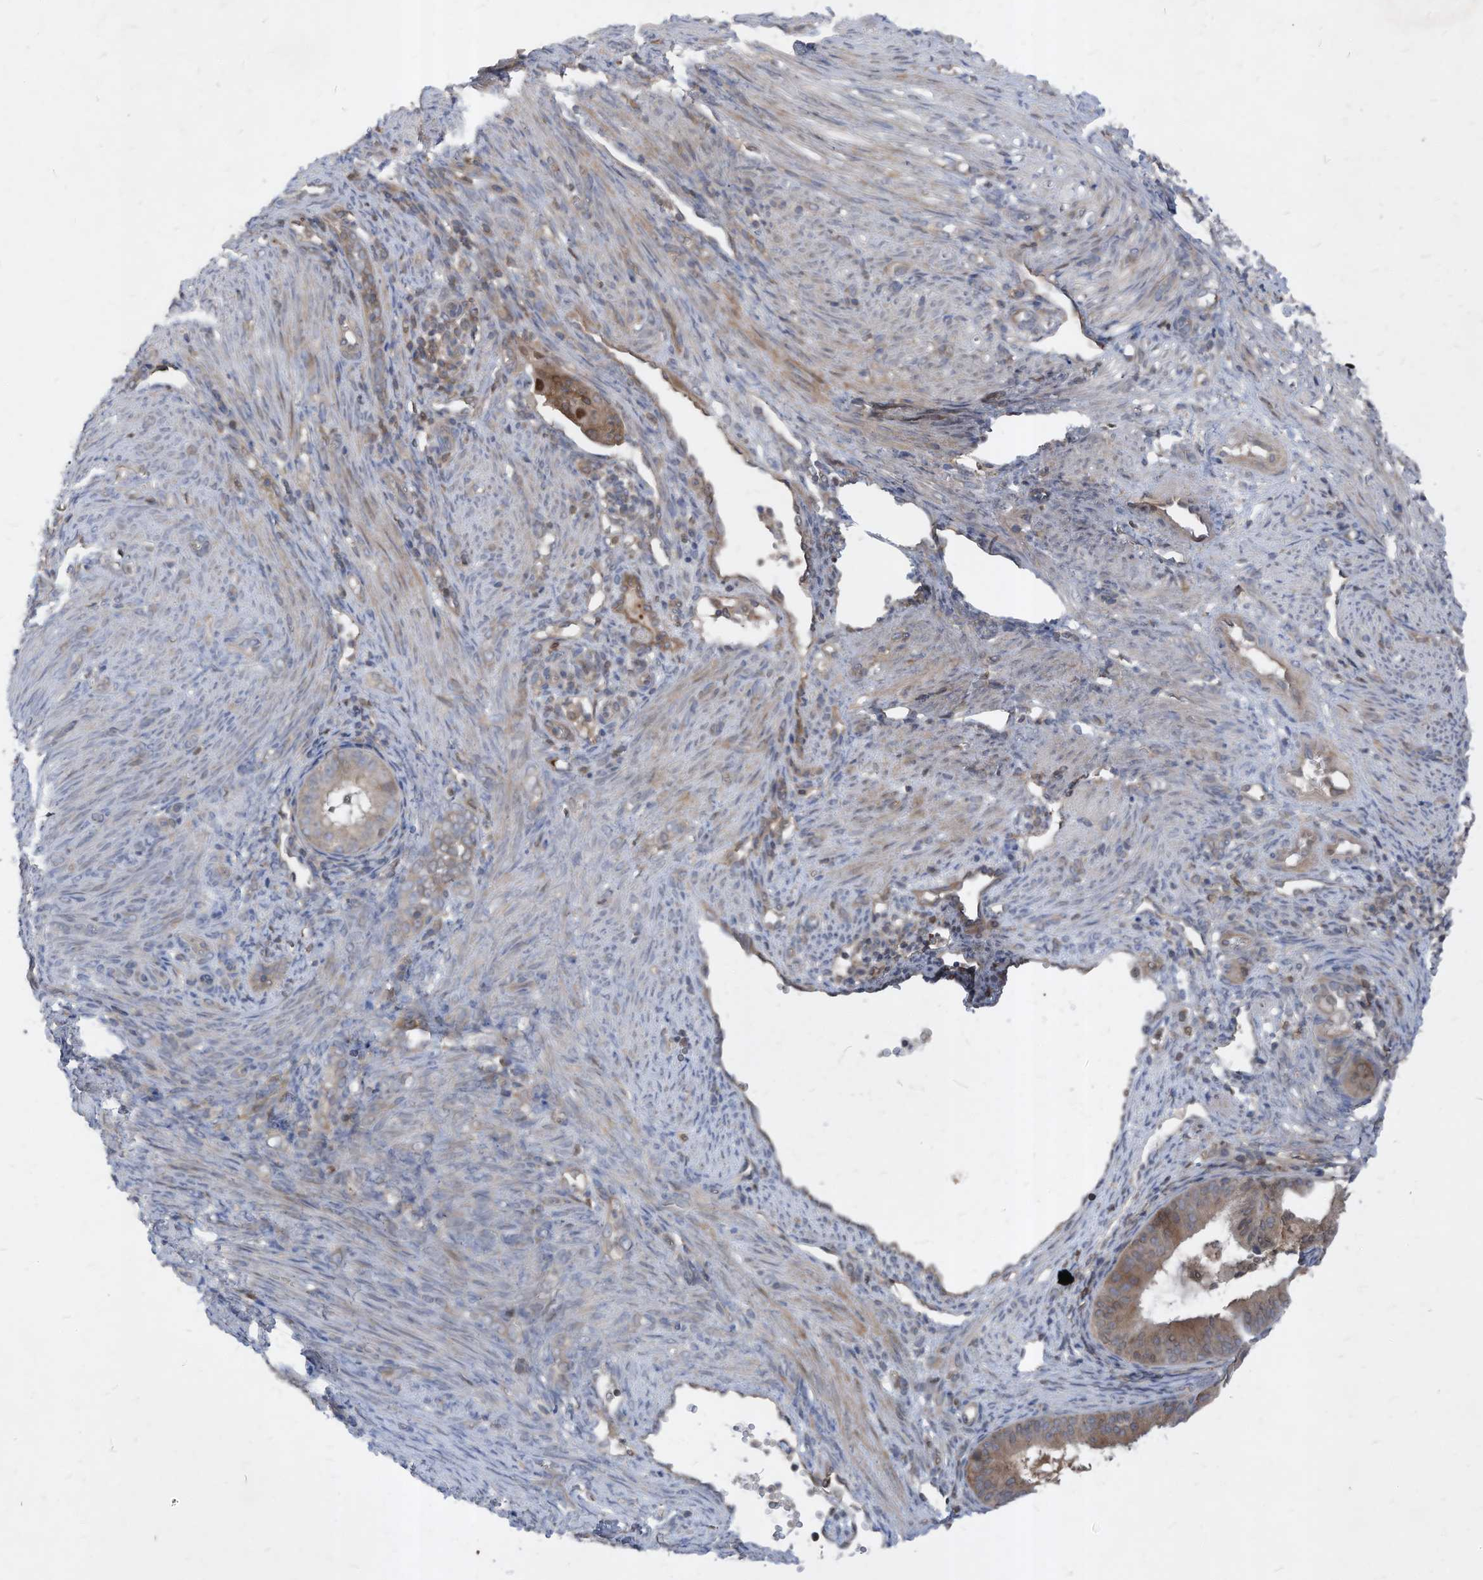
{"staining": {"intensity": "moderate", "quantity": "25%-75%", "location": "cytoplasmic/membranous,nuclear"}, "tissue": "endometrial cancer", "cell_type": "Tumor cells", "image_type": "cancer", "snomed": [{"axis": "morphology", "description": "Adenocarcinoma, NOS"}, {"axis": "topography", "description": "Endometrium"}], "caption": "Immunohistochemistry (IHC) histopathology image of neoplastic tissue: human adenocarcinoma (endometrial) stained using immunohistochemistry (IHC) reveals medium levels of moderate protein expression localized specifically in the cytoplasmic/membranous and nuclear of tumor cells, appearing as a cytoplasmic/membranous and nuclear brown color.", "gene": "KPNB1", "patient": {"sex": "female", "age": 51}}